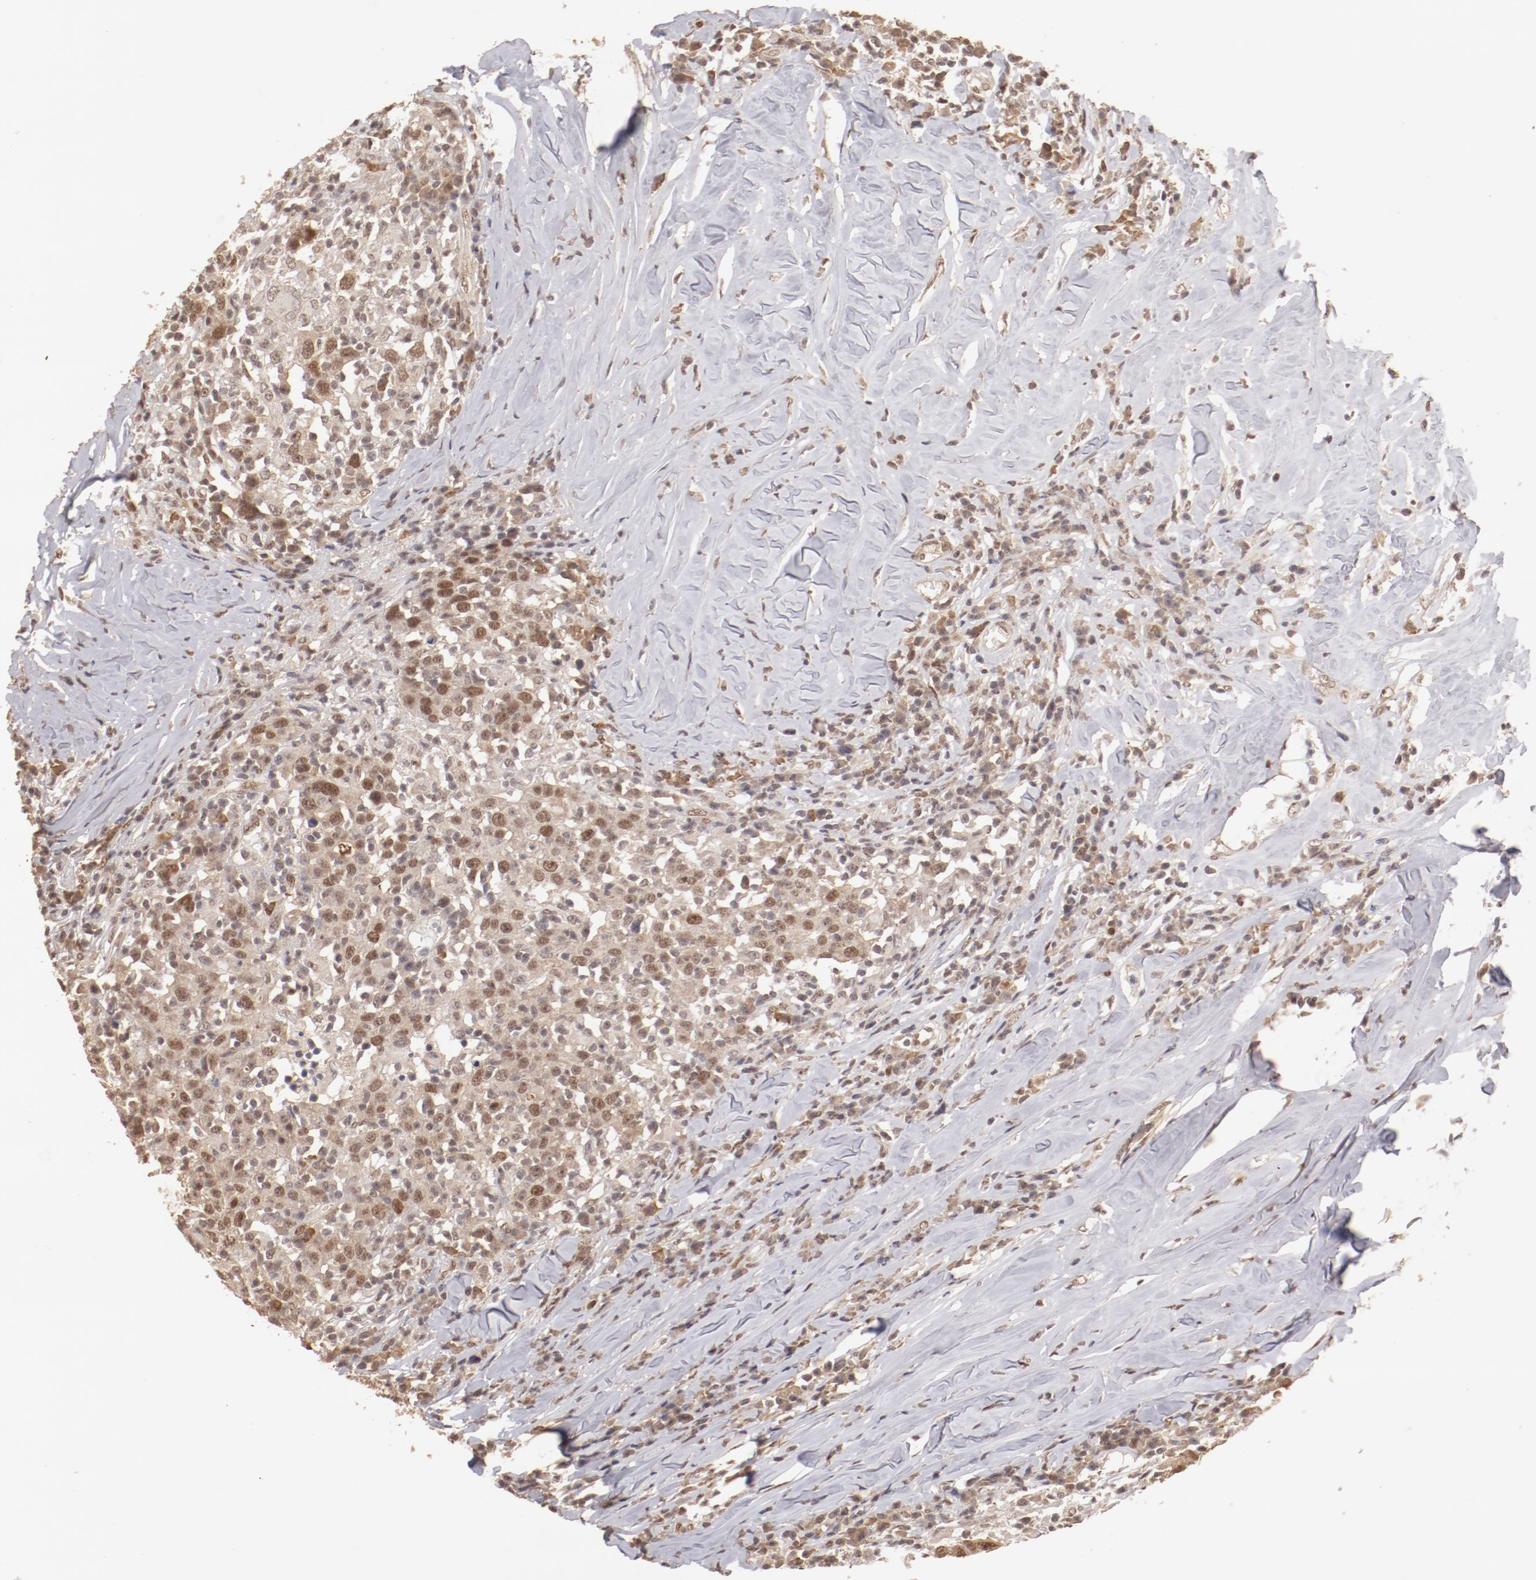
{"staining": {"intensity": "moderate", "quantity": ">75%", "location": "cytoplasmic/membranous,nuclear"}, "tissue": "head and neck cancer", "cell_type": "Tumor cells", "image_type": "cancer", "snomed": [{"axis": "morphology", "description": "Adenocarcinoma, NOS"}, {"axis": "topography", "description": "Salivary gland"}, {"axis": "topography", "description": "Head-Neck"}], "caption": "The immunohistochemical stain shows moderate cytoplasmic/membranous and nuclear positivity in tumor cells of adenocarcinoma (head and neck) tissue. Nuclei are stained in blue.", "gene": "CLOCK", "patient": {"sex": "female", "age": 65}}